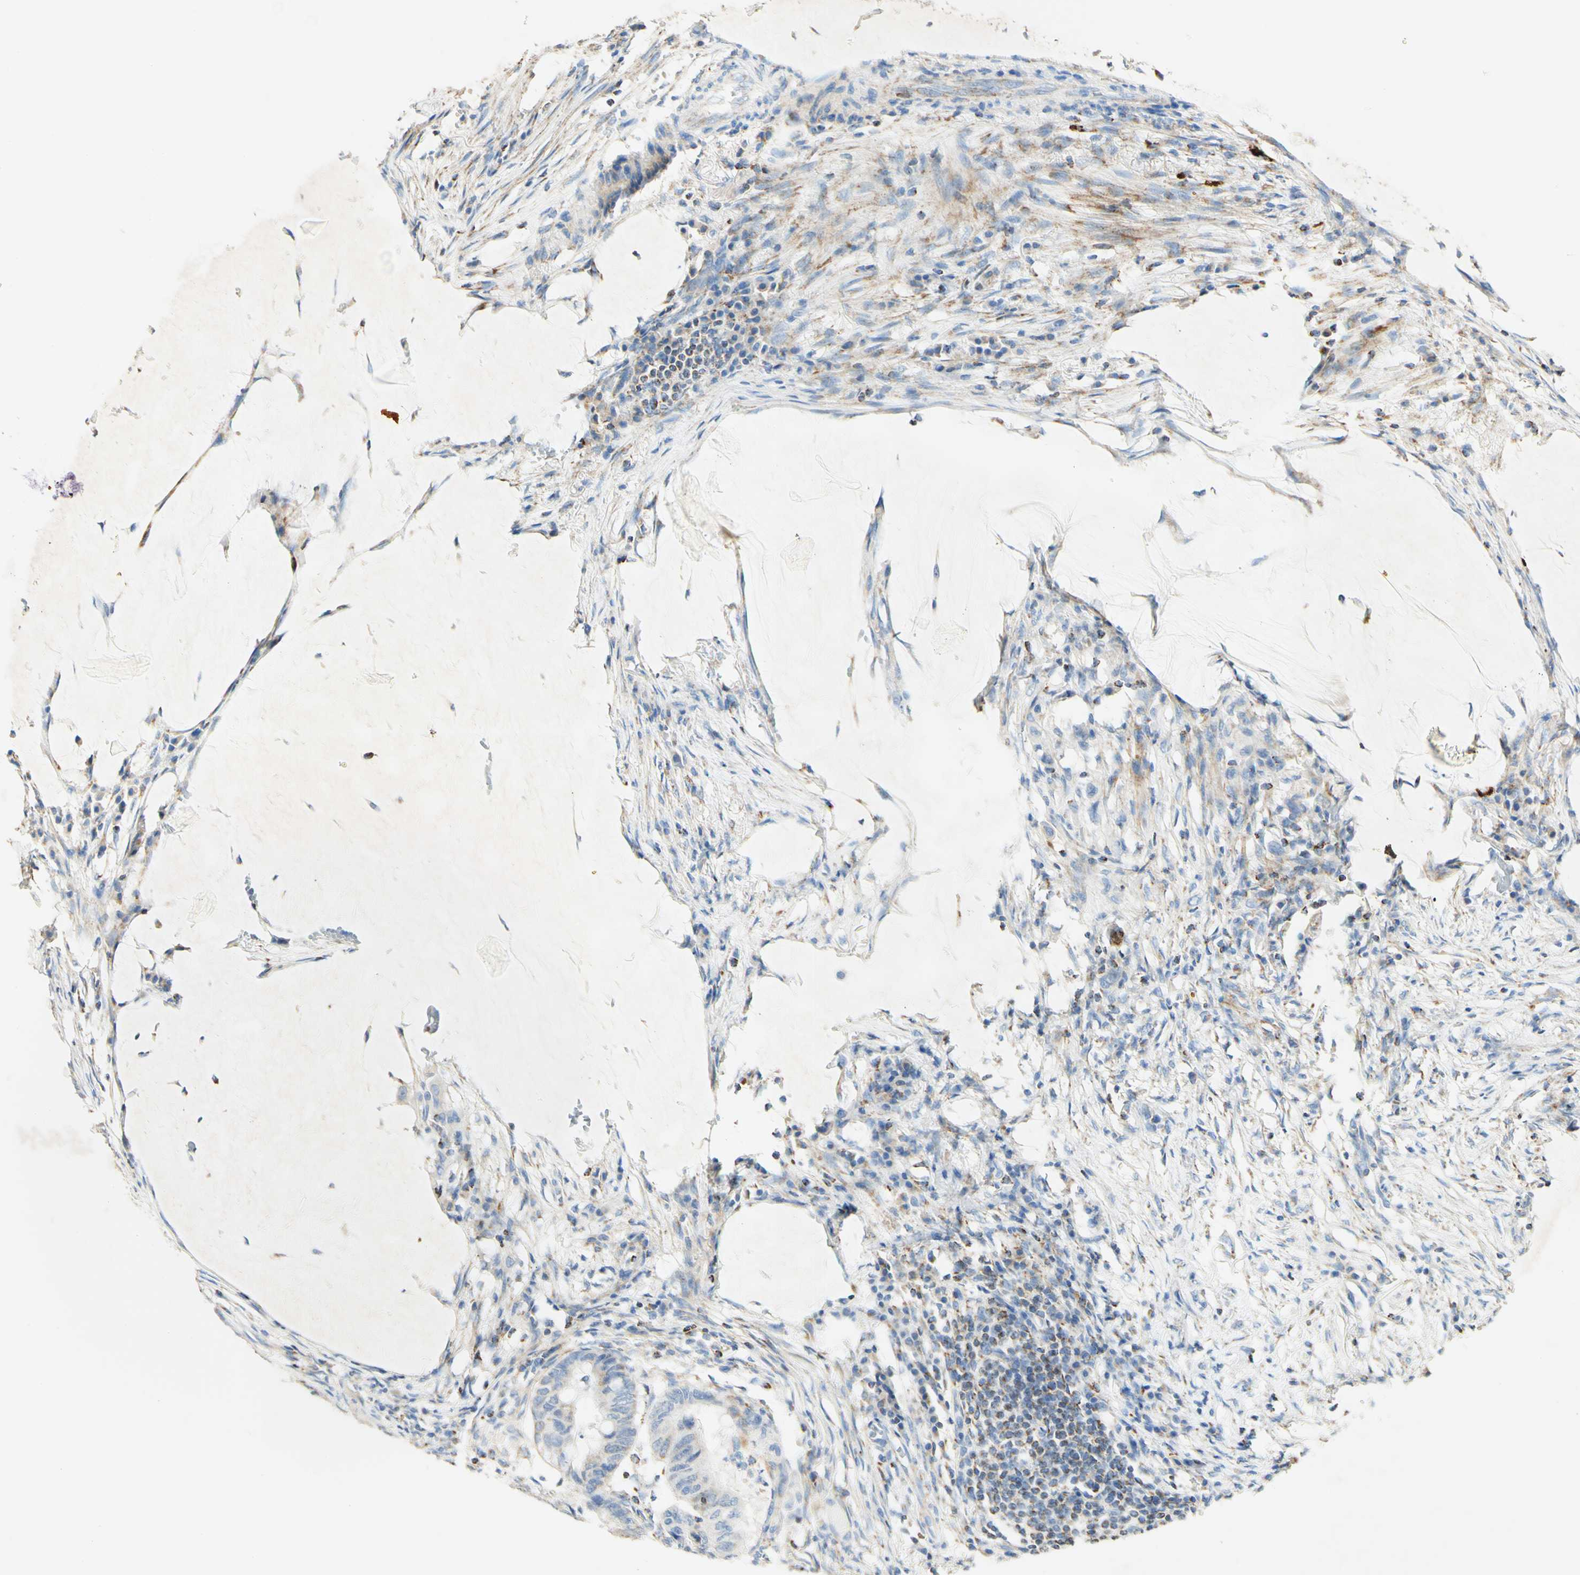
{"staining": {"intensity": "negative", "quantity": "none", "location": "none"}, "tissue": "colorectal cancer", "cell_type": "Tumor cells", "image_type": "cancer", "snomed": [{"axis": "morphology", "description": "Normal tissue, NOS"}, {"axis": "morphology", "description": "Adenocarcinoma, NOS"}, {"axis": "topography", "description": "Rectum"}, {"axis": "topography", "description": "Peripheral nerve tissue"}], "caption": "This is an IHC histopathology image of human colorectal cancer (adenocarcinoma). There is no expression in tumor cells.", "gene": "OXCT1", "patient": {"sex": "male", "age": 92}}